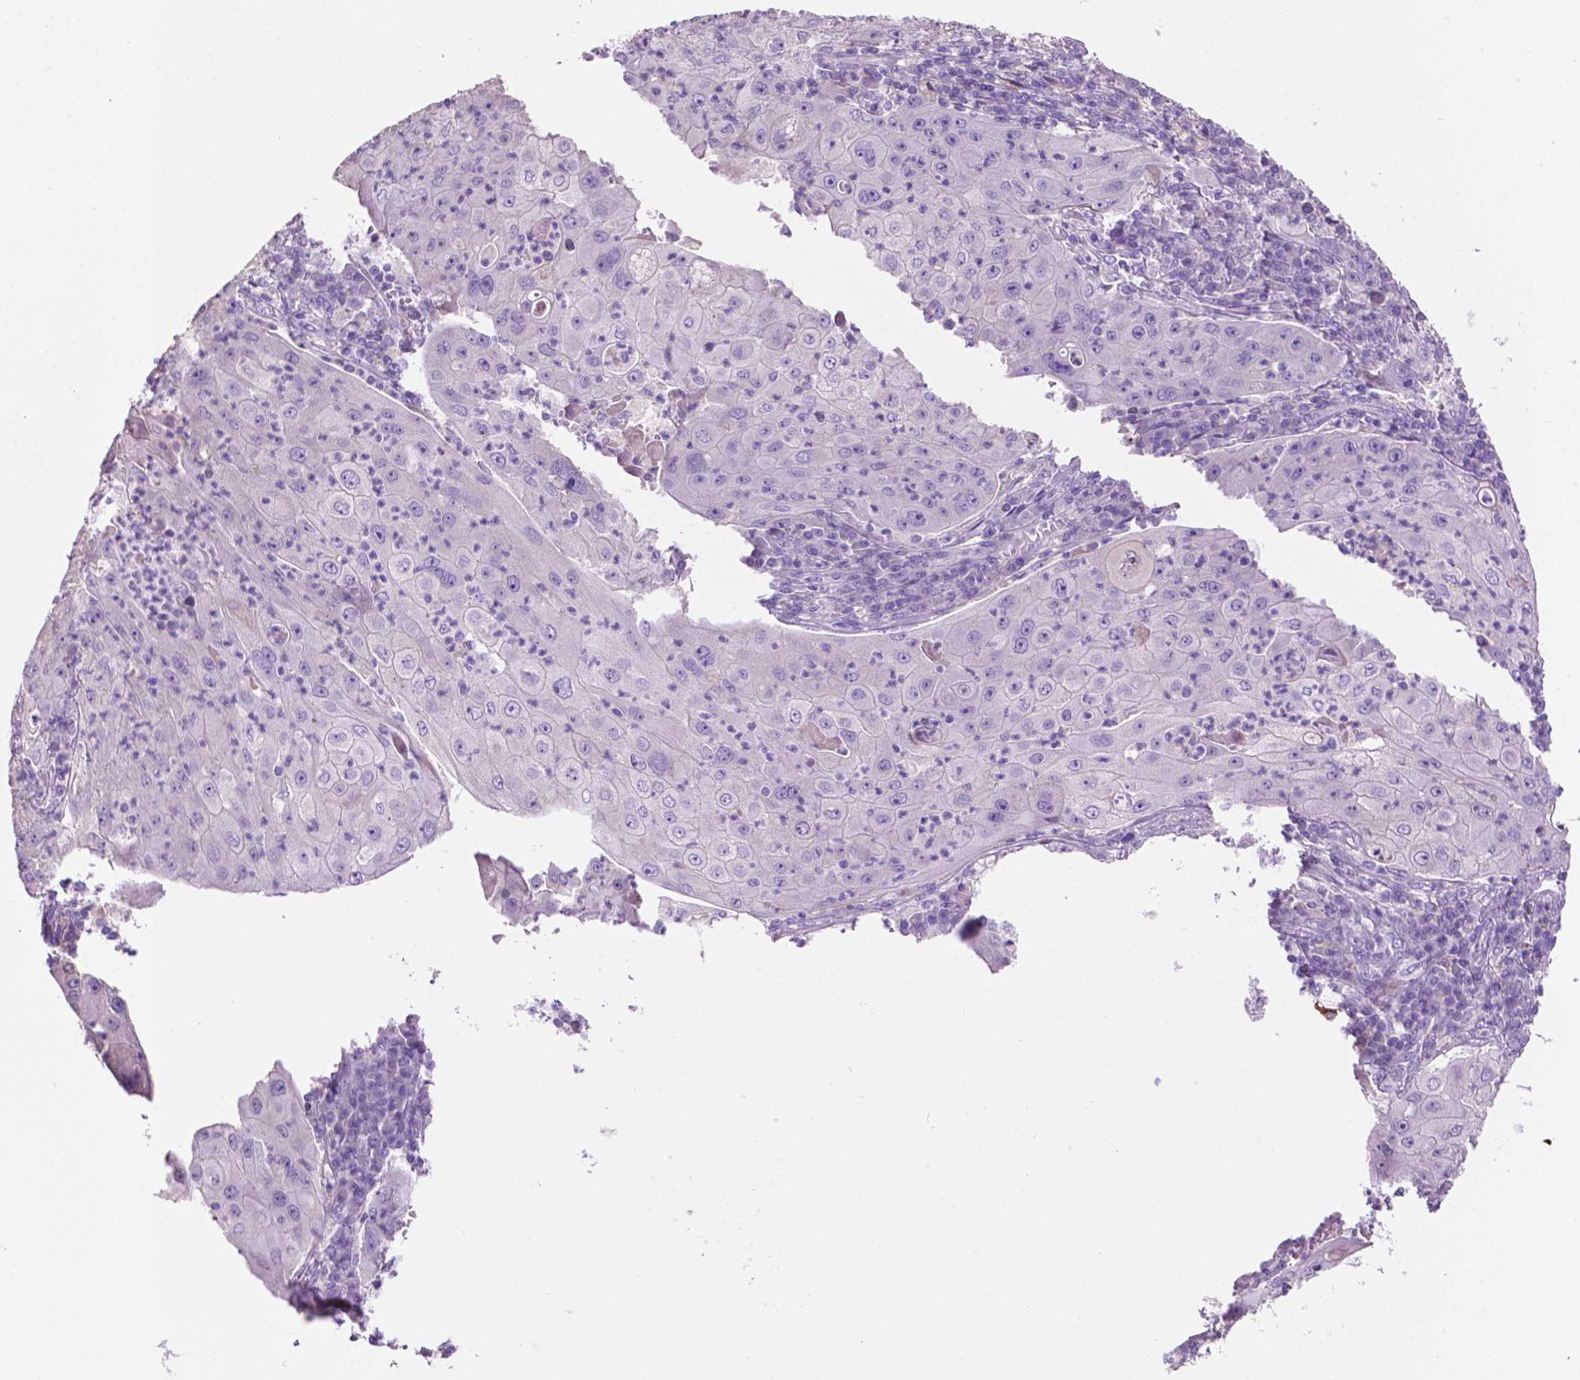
{"staining": {"intensity": "negative", "quantity": "none", "location": "none"}, "tissue": "lung cancer", "cell_type": "Tumor cells", "image_type": "cancer", "snomed": [{"axis": "morphology", "description": "Squamous cell carcinoma, NOS"}, {"axis": "topography", "description": "Lung"}], "caption": "A photomicrograph of lung cancer stained for a protein demonstrates no brown staining in tumor cells.", "gene": "CLDN17", "patient": {"sex": "female", "age": 59}}